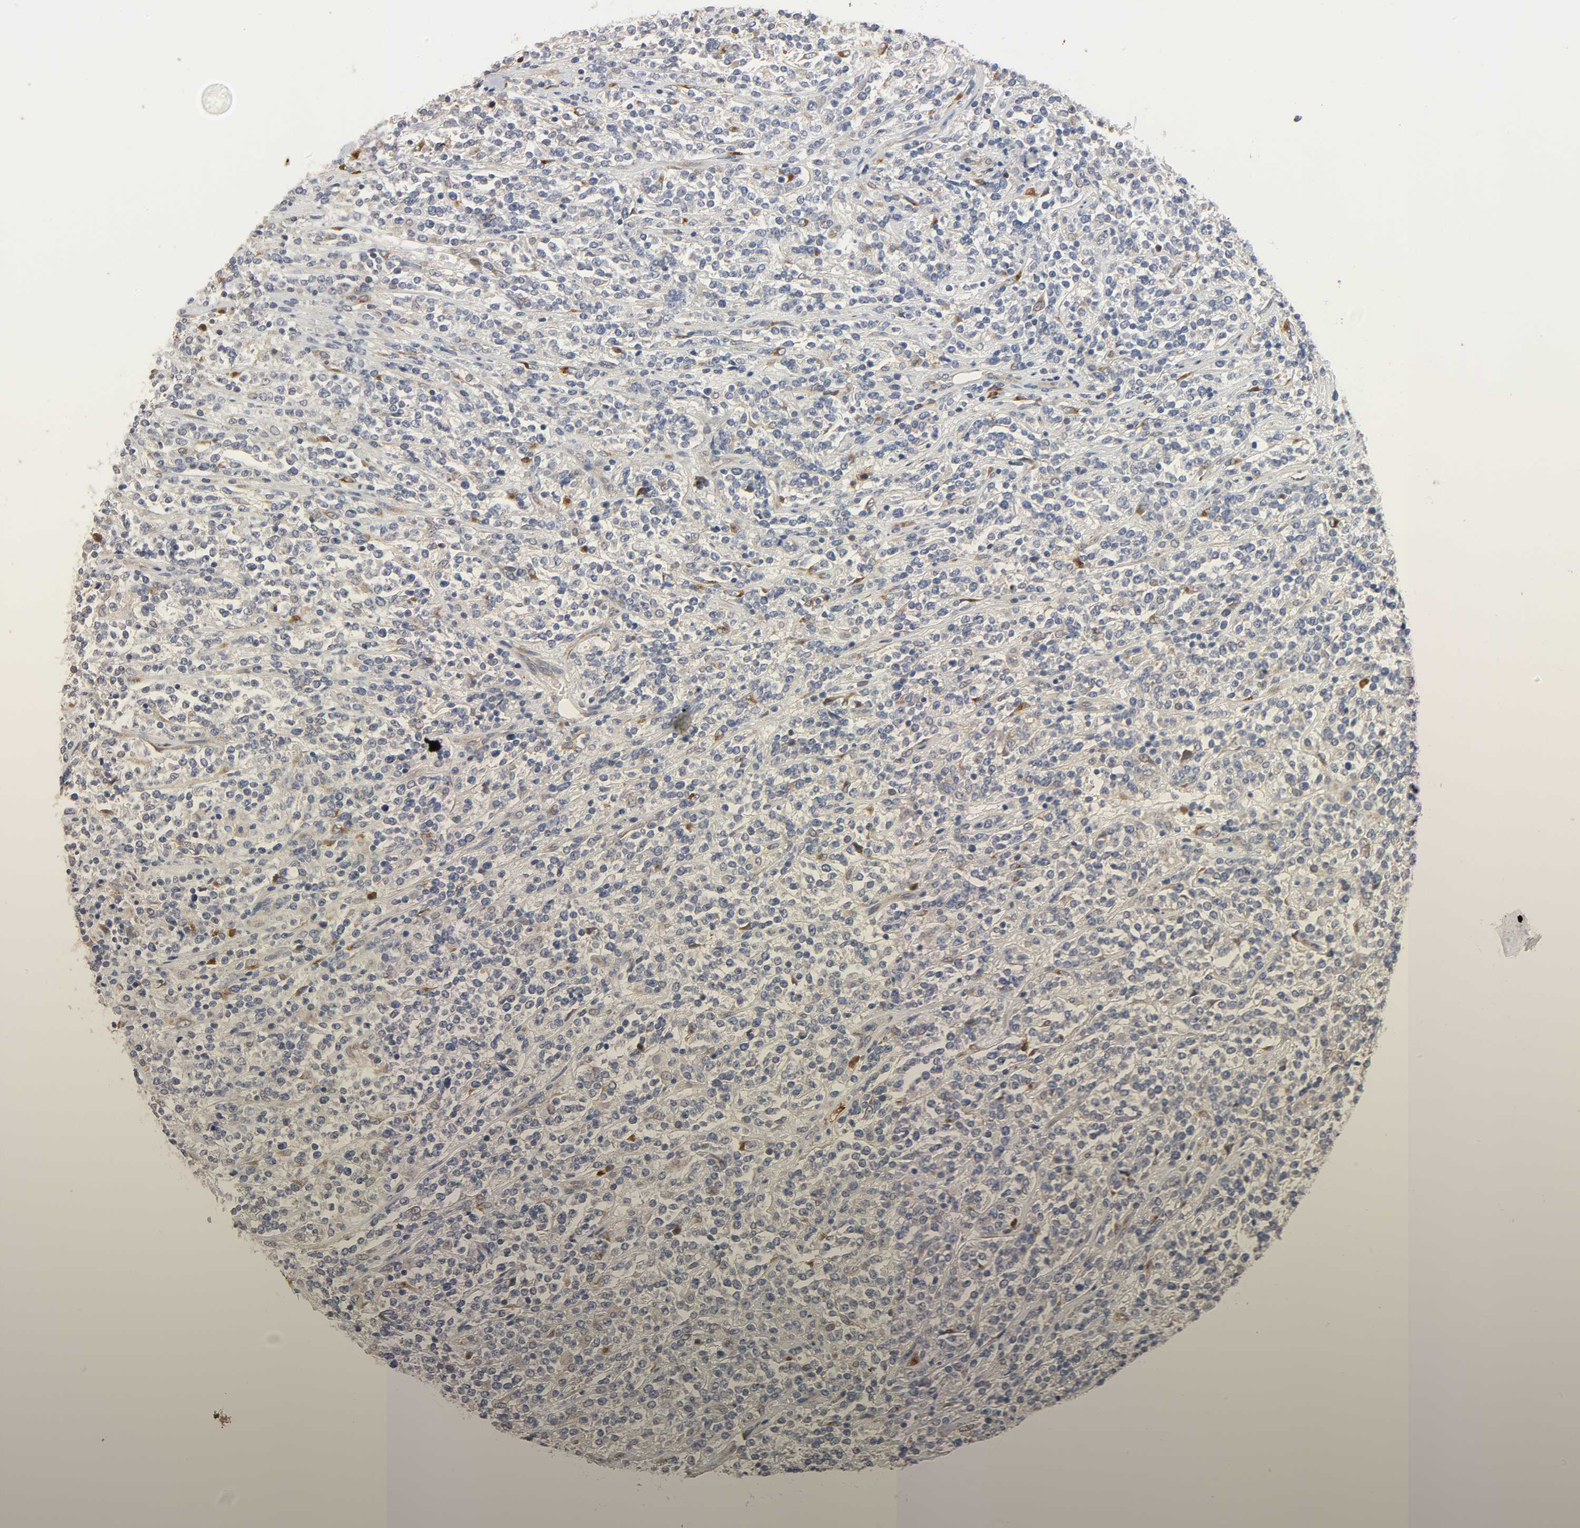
{"staining": {"intensity": "negative", "quantity": "none", "location": "none"}, "tissue": "lymphoma", "cell_type": "Tumor cells", "image_type": "cancer", "snomed": [{"axis": "morphology", "description": "Malignant lymphoma, non-Hodgkin's type, High grade"}, {"axis": "topography", "description": "Soft tissue"}], "caption": "Immunohistochemistry (IHC) micrograph of lymphoma stained for a protein (brown), which shows no staining in tumor cells. (Immunohistochemistry, brightfield microscopy, high magnification).", "gene": "HDLBP", "patient": {"sex": "male", "age": 18}}